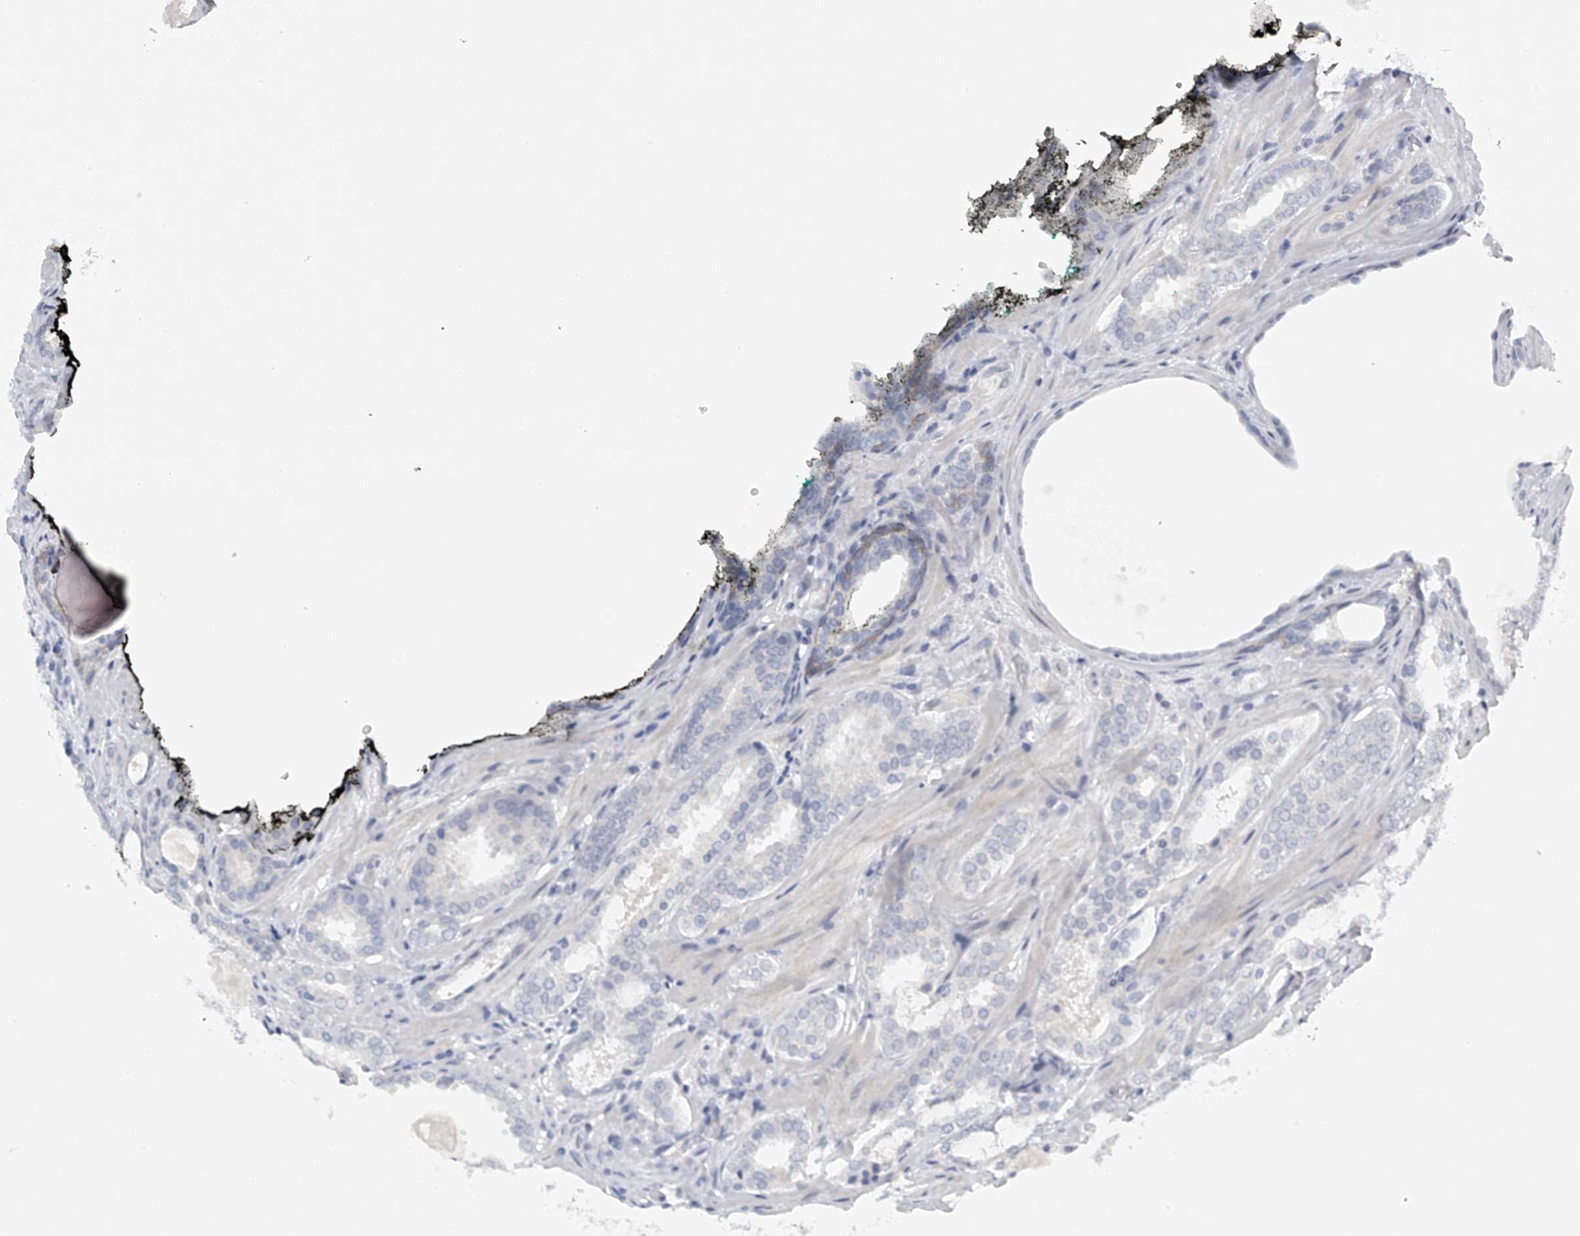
{"staining": {"intensity": "negative", "quantity": "none", "location": "none"}, "tissue": "prostate cancer", "cell_type": "Tumor cells", "image_type": "cancer", "snomed": [{"axis": "morphology", "description": "Adenocarcinoma, High grade"}, {"axis": "topography", "description": "Prostate"}], "caption": "High magnification brightfield microscopy of high-grade adenocarcinoma (prostate) stained with DAB (brown) and counterstained with hematoxylin (blue): tumor cells show no significant expression.", "gene": "FAT2", "patient": {"sex": "male", "age": 60}}